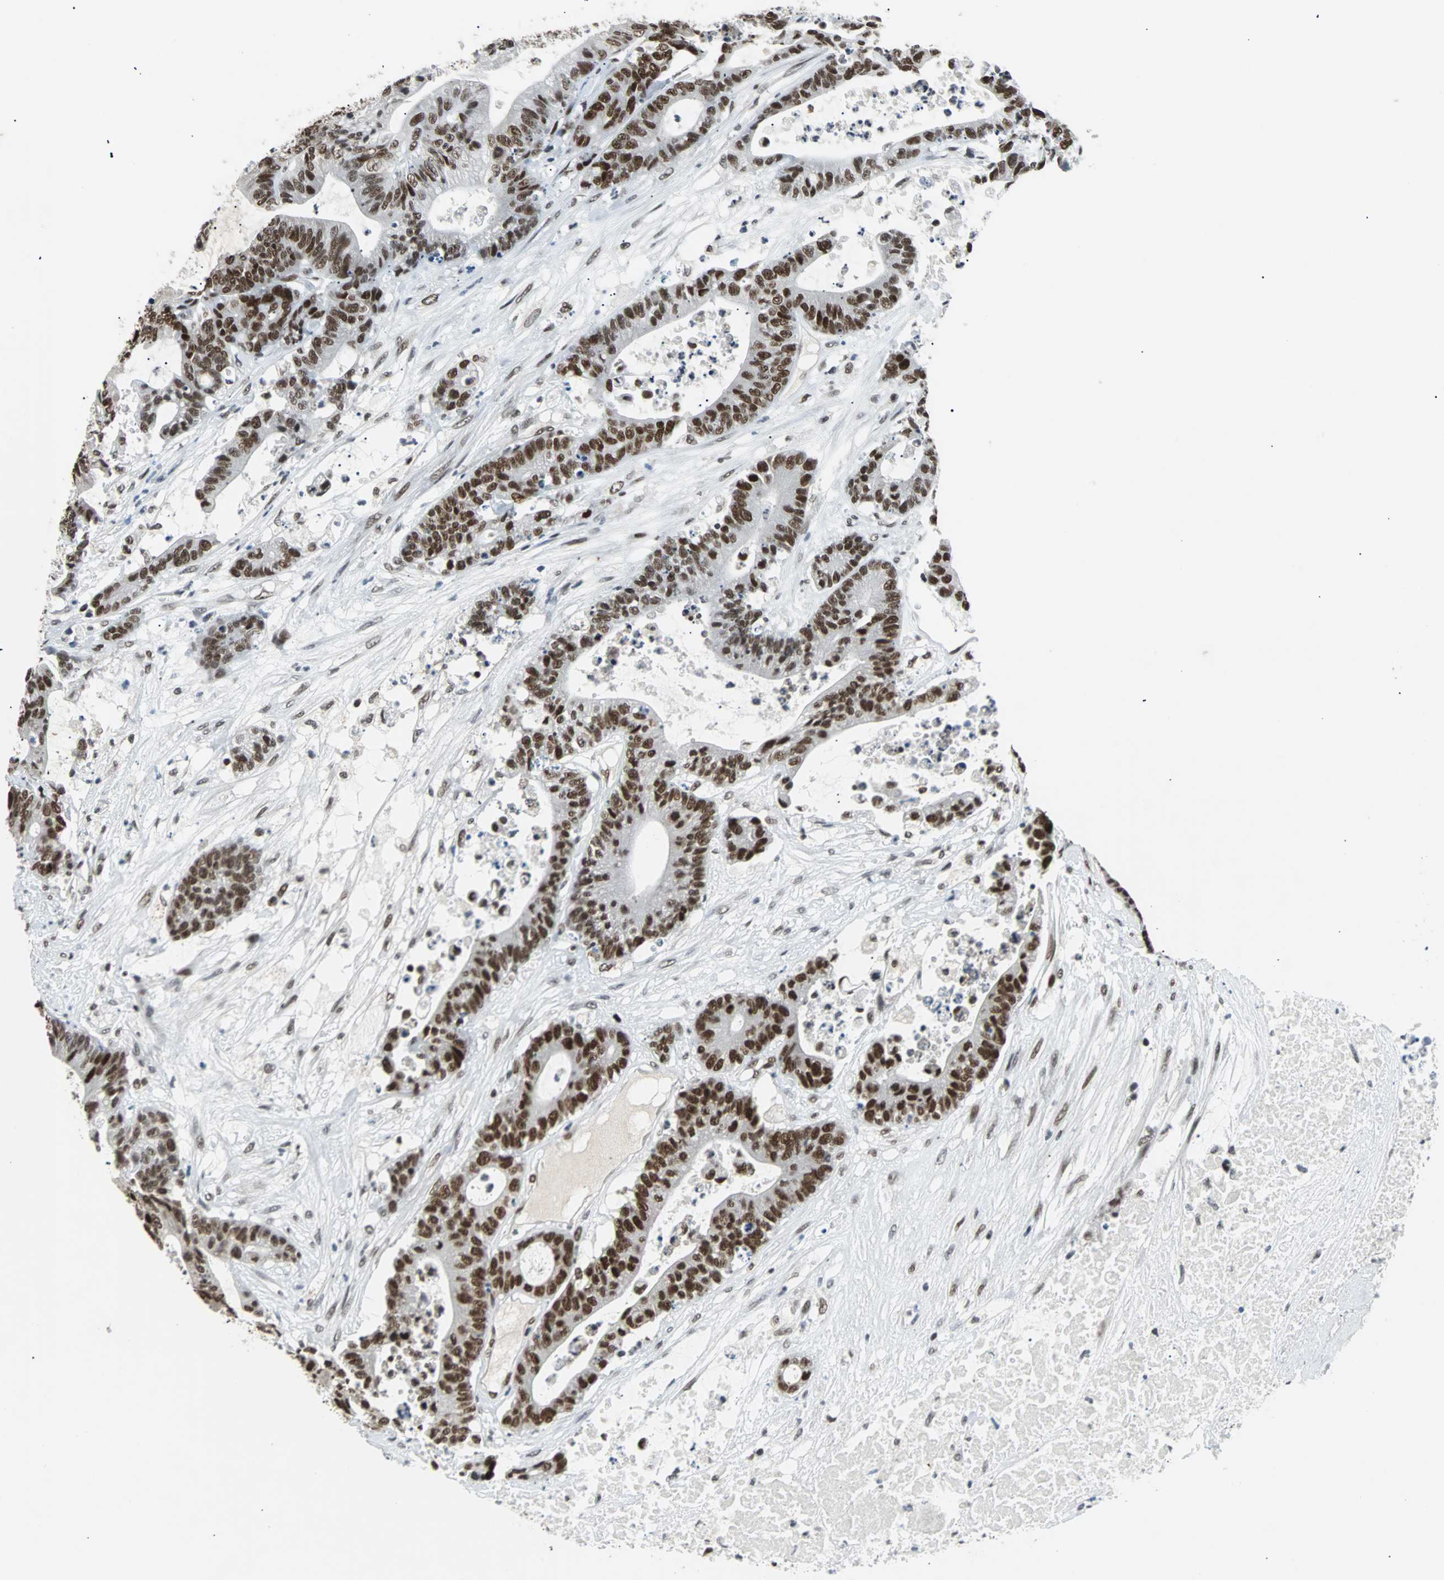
{"staining": {"intensity": "strong", "quantity": ">75%", "location": "nuclear"}, "tissue": "colorectal cancer", "cell_type": "Tumor cells", "image_type": "cancer", "snomed": [{"axis": "morphology", "description": "Adenocarcinoma, NOS"}, {"axis": "topography", "description": "Colon"}], "caption": "A high-resolution micrograph shows immunohistochemistry staining of adenocarcinoma (colorectal), which exhibits strong nuclear expression in about >75% of tumor cells. (brown staining indicates protein expression, while blue staining denotes nuclei).", "gene": "GATAD2A", "patient": {"sex": "female", "age": 84}}